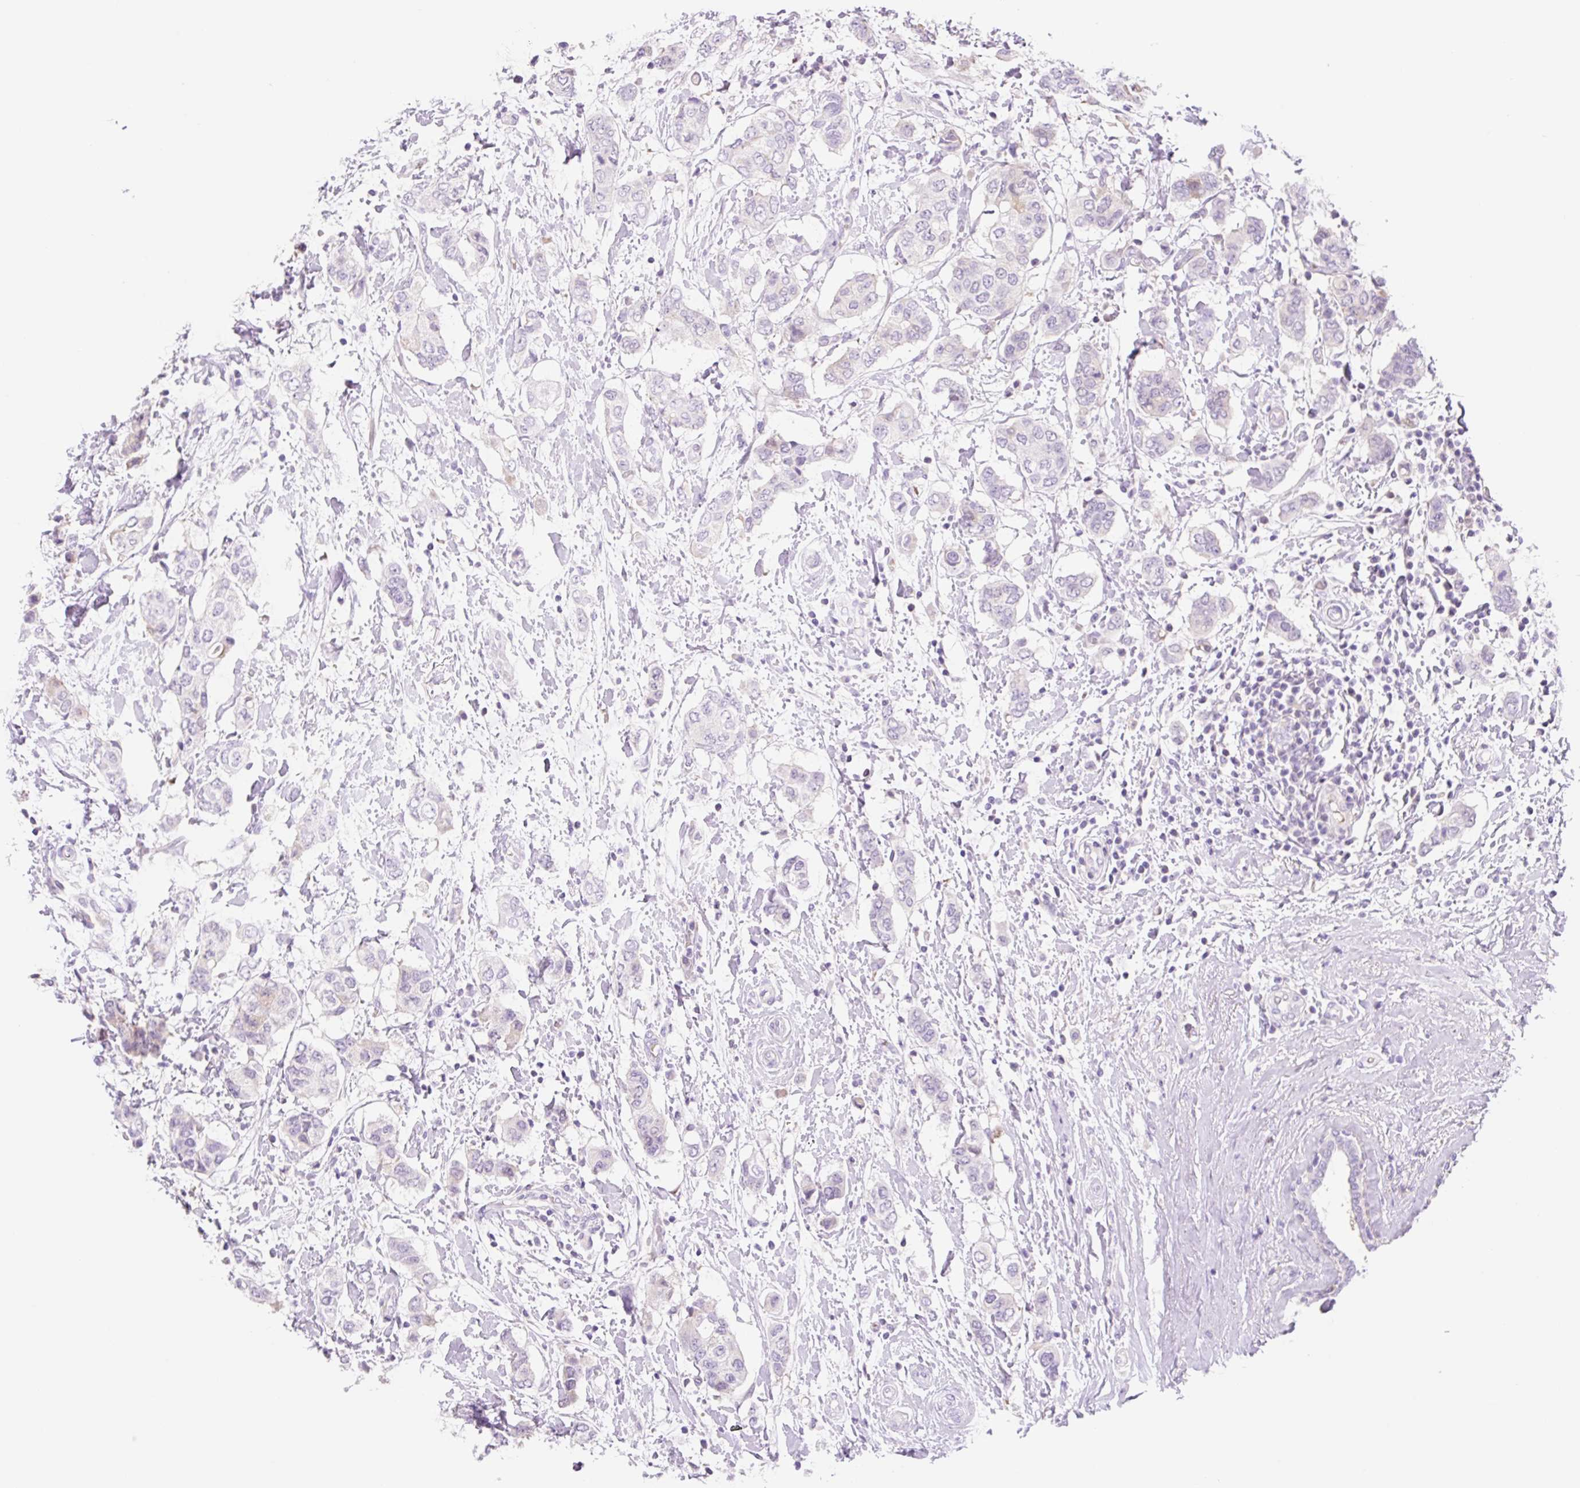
{"staining": {"intensity": "negative", "quantity": "none", "location": "none"}, "tissue": "breast cancer", "cell_type": "Tumor cells", "image_type": "cancer", "snomed": [{"axis": "morphology", "description": "Lobular carcinoma"}, {"axis": "topography", "description": "Breast"}], "caption": "Image shows no protein positivity in tumor cells of breast lobular carcinoma tissue.", "gene": "ZNF121", "patient": {"sex": "female", "age": 51}}